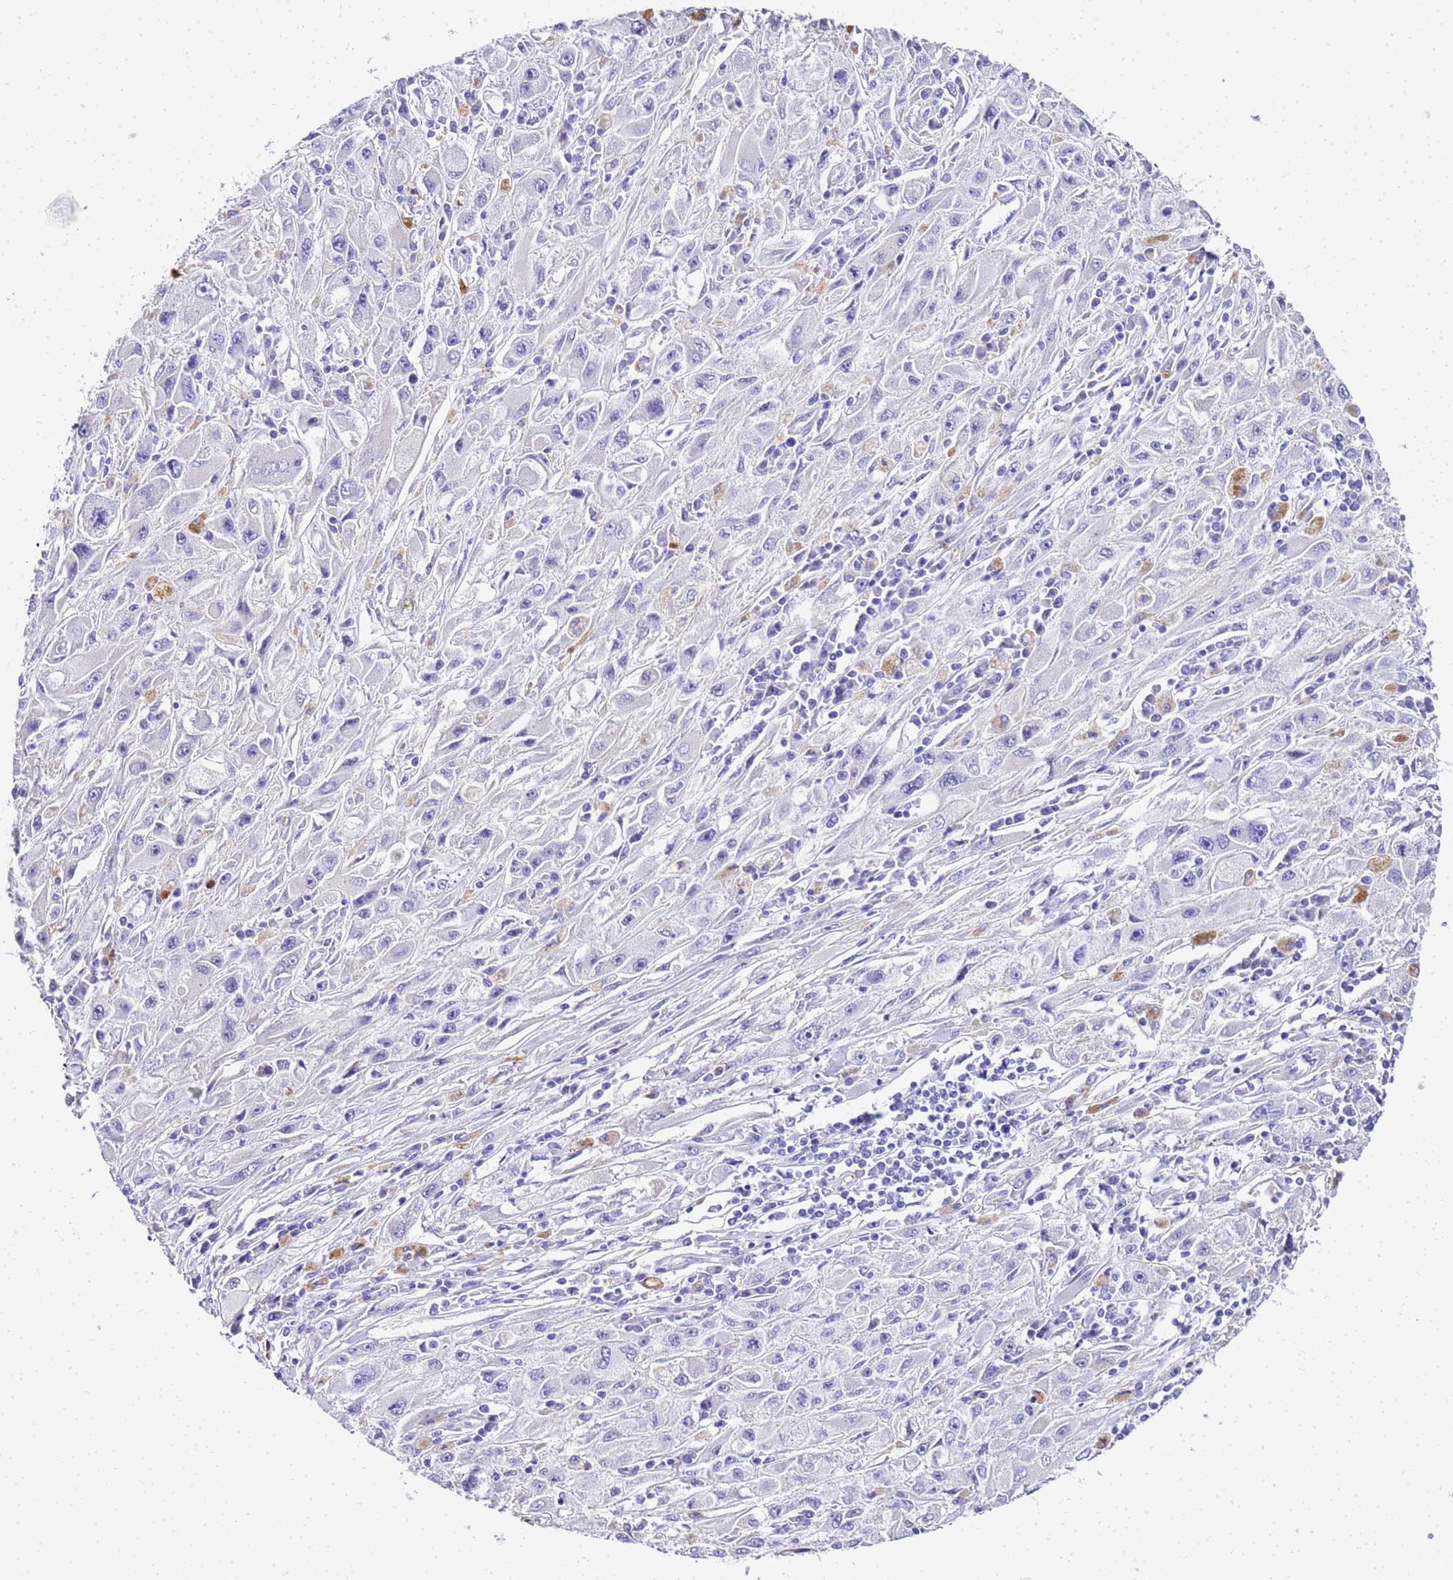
{"staining": {"intensity": "negative", "quantity": "none", "location": "none"}, "tissue": "melanoma", "cell_type": "Tumor cells", "image_type": "cancer", "snomed": [{"axis": "morphology", "description": "Malignant melanoma, Metastatic site"}, {"axis": "topography", "description": "Skin"}], "caption": "An image of melanoma stained for a protein demonstrates no brown staining in tumor cells.", "gene": "HSPB6", "patient": {"sex": "male", "age": 53}}